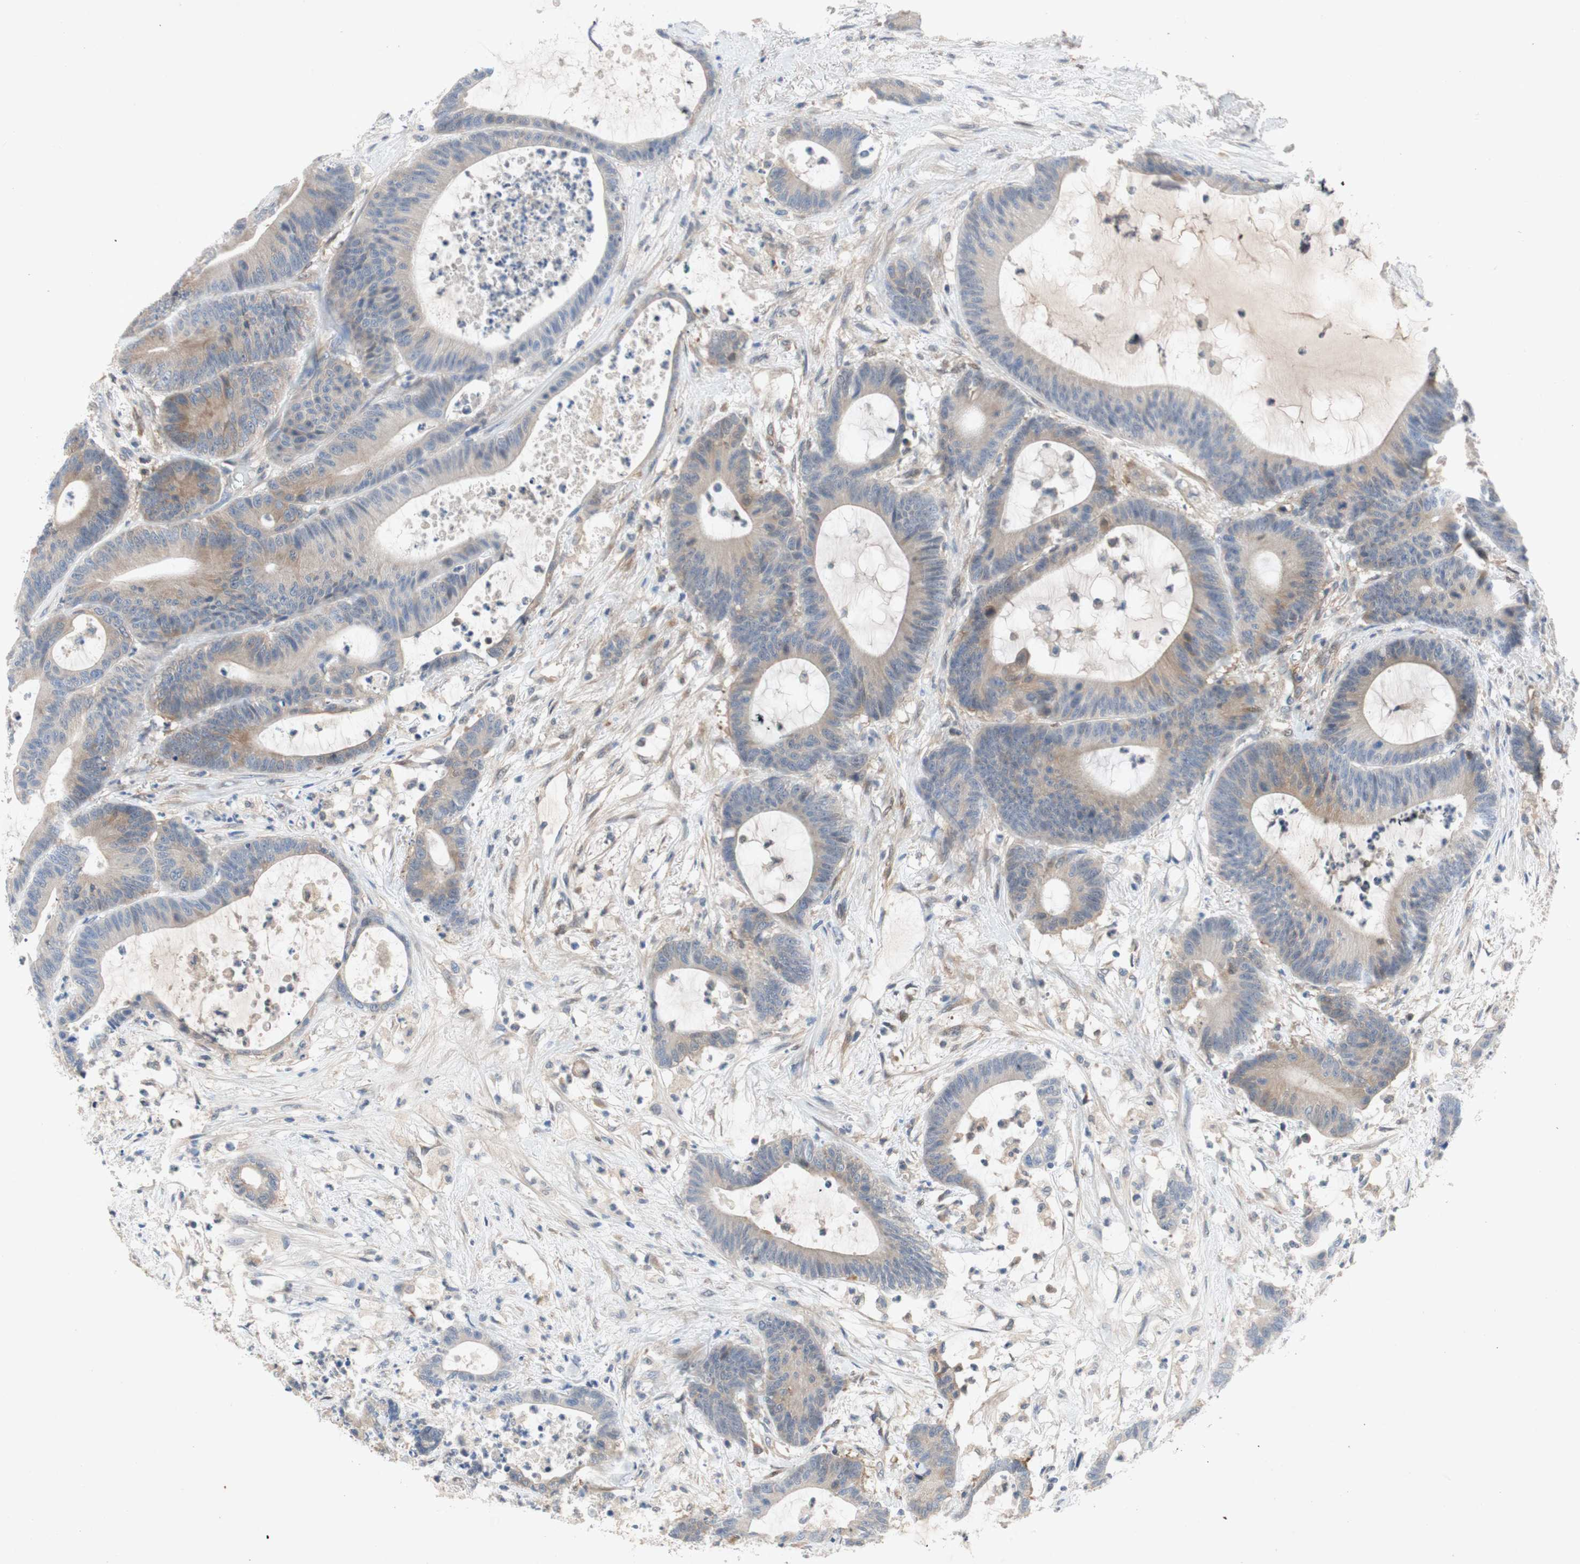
{"staining": {"intensity": "weak", "quantity": "25%-75%", "location": "cytoplasmic/membranous"}, "tissue": "colorectal cancer", "cell_type": "Tumor cells", "image_type": "cancer", "snomed": [{"axis": "morphology", "description": "Adenocarcinoma, NOS"}, {"axis": "topography", "description": "Colon"}], "caption": "Immunohistochemical staining of human colorectal cancer demonstrates low levels of weak cytoplasmic/membranous expression in approximately 25%-75% of tumor cells.", "gene": "RELB", "patient": {"sex": "female", "age": 84}}